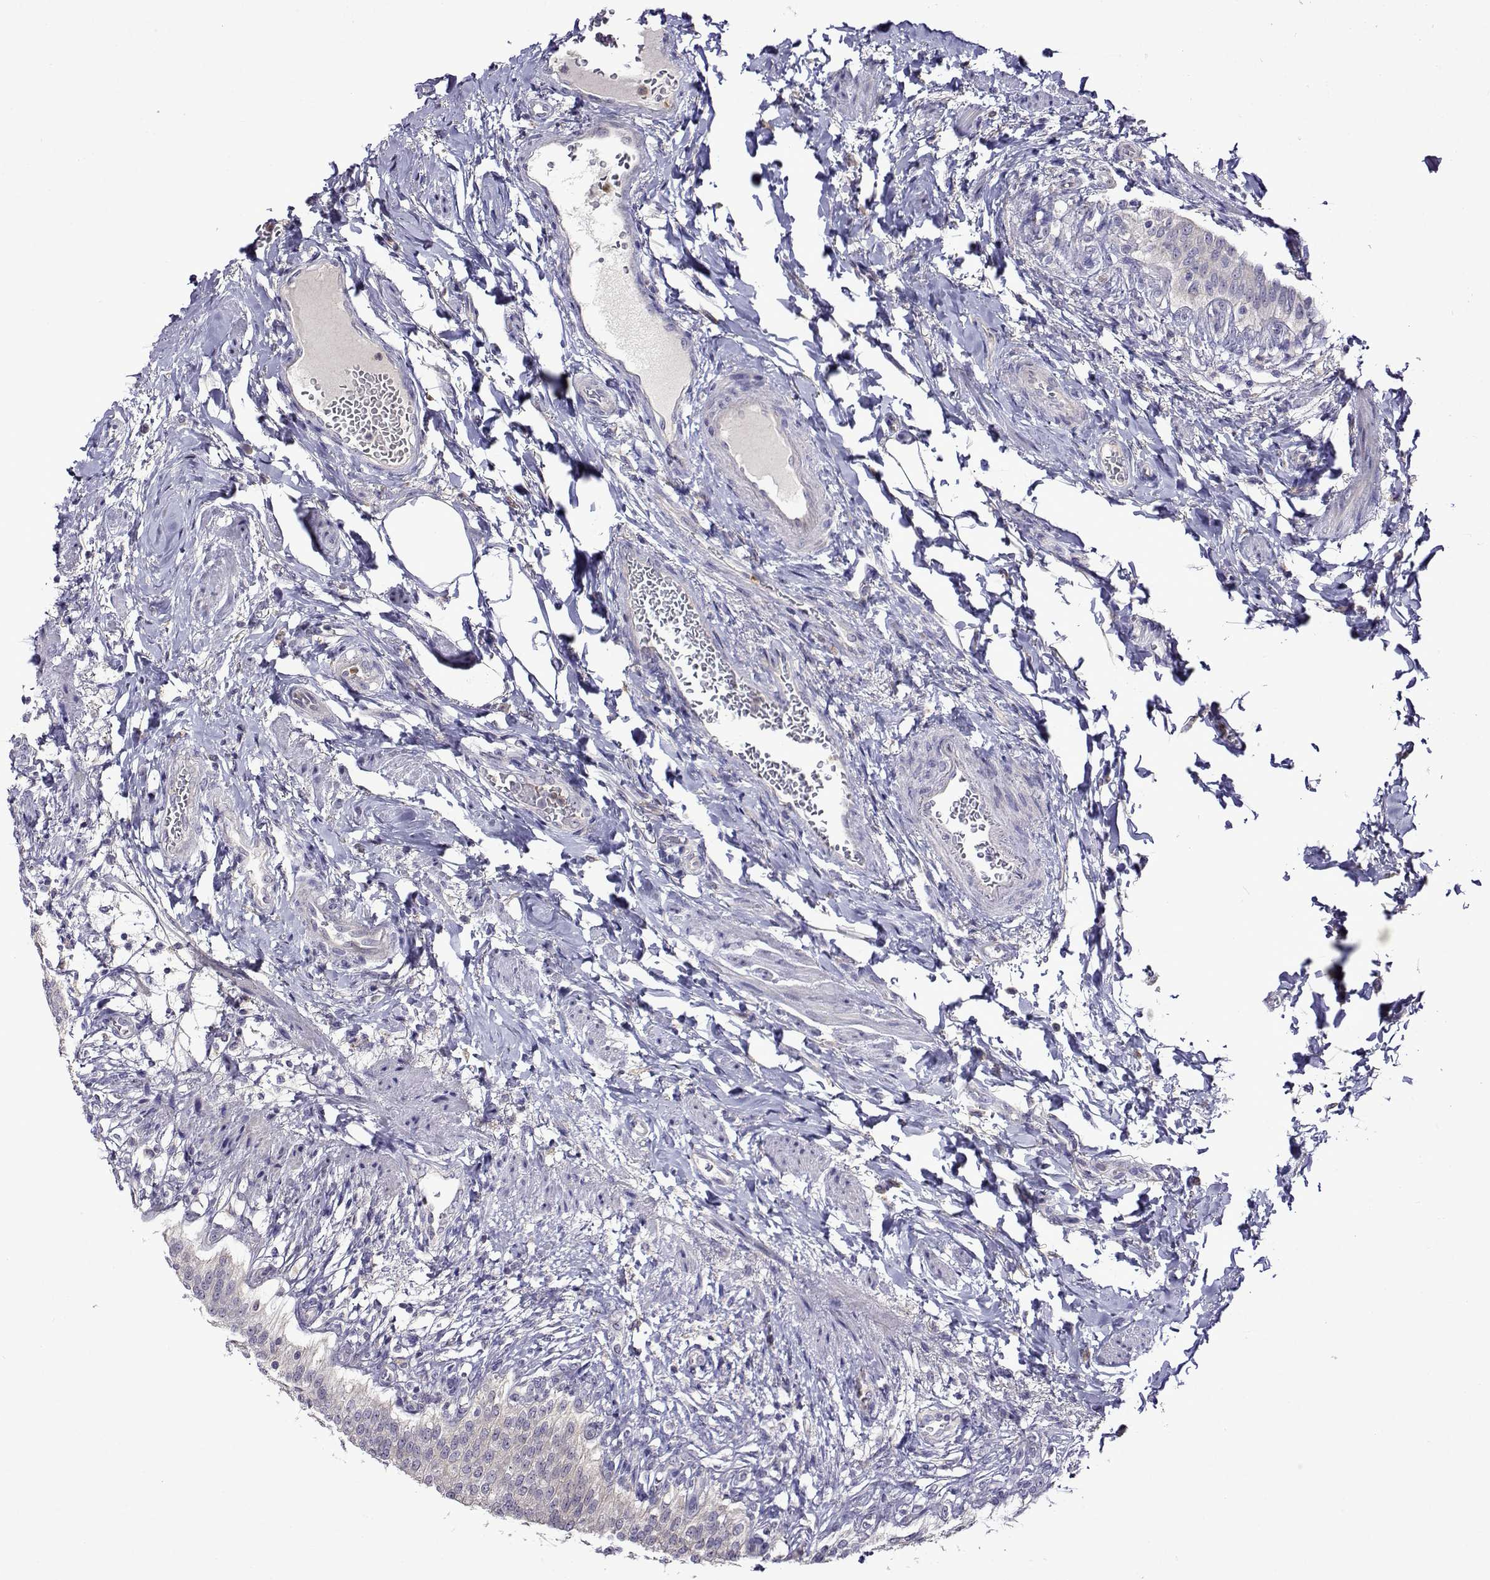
{"staining": {"intensity": "negative", "quantity": "none", "location": "none"}, "tissue": "urinary bladder", "cell_type": "Urothelial cells", "image_type": "normal", "snomed": [{"axis": "morphology", "description": "Normal tissue, NOS"}, {"axis": "topography", "description": "Urinary bladder"}, {"axis": "topography", "description": "Peripheral nerve tissue"}], "caption": "DAB immunohistochemical staining of normal human urinary bladder displays no significant positivity in urothelial cells.", "gene": "SULT2A1", "patient": {"sex": "female", "age": 60}}